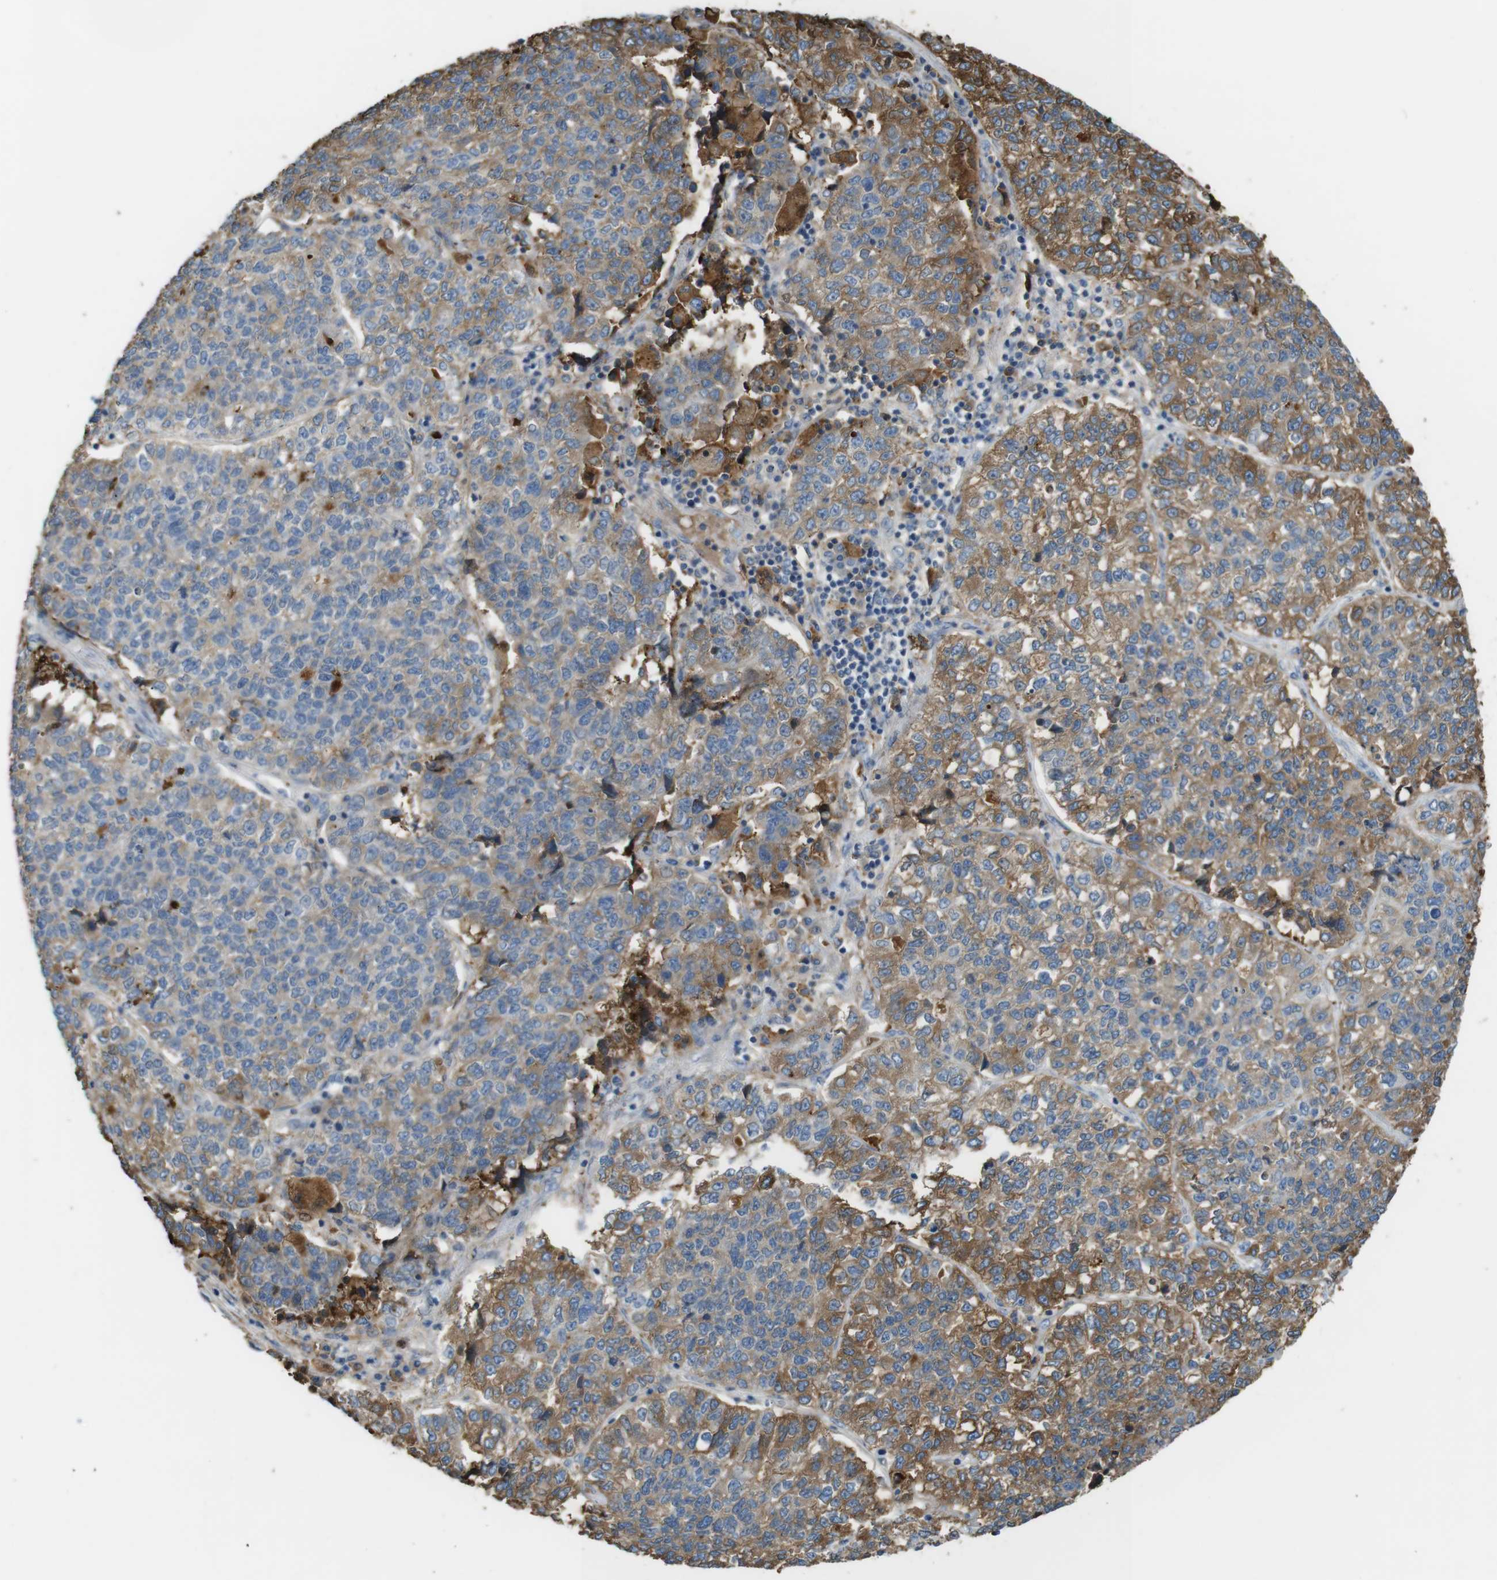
{"staining": {"intensity": "moderate", "quantity": "25%-75%", "location": "cytoplasmic/membranous"}, "tissue": "lung cancer", "cell_type": "Tumor cells", "image_type": "cancer", "snomed": [{"axis": "morphology", "description": "Adenocarcinoma, NOS"}, {"axis": "topography", "description": "Lung"}], "caption": "Brown immunohistochemical staining in adenocarcinoma (lung) shows moderate cytoplasmic/membranous positivity in approximately 25%-75% of tumor cells.", "gene": "LTBP4", "patient": {"sex": "male", "age": 49}}